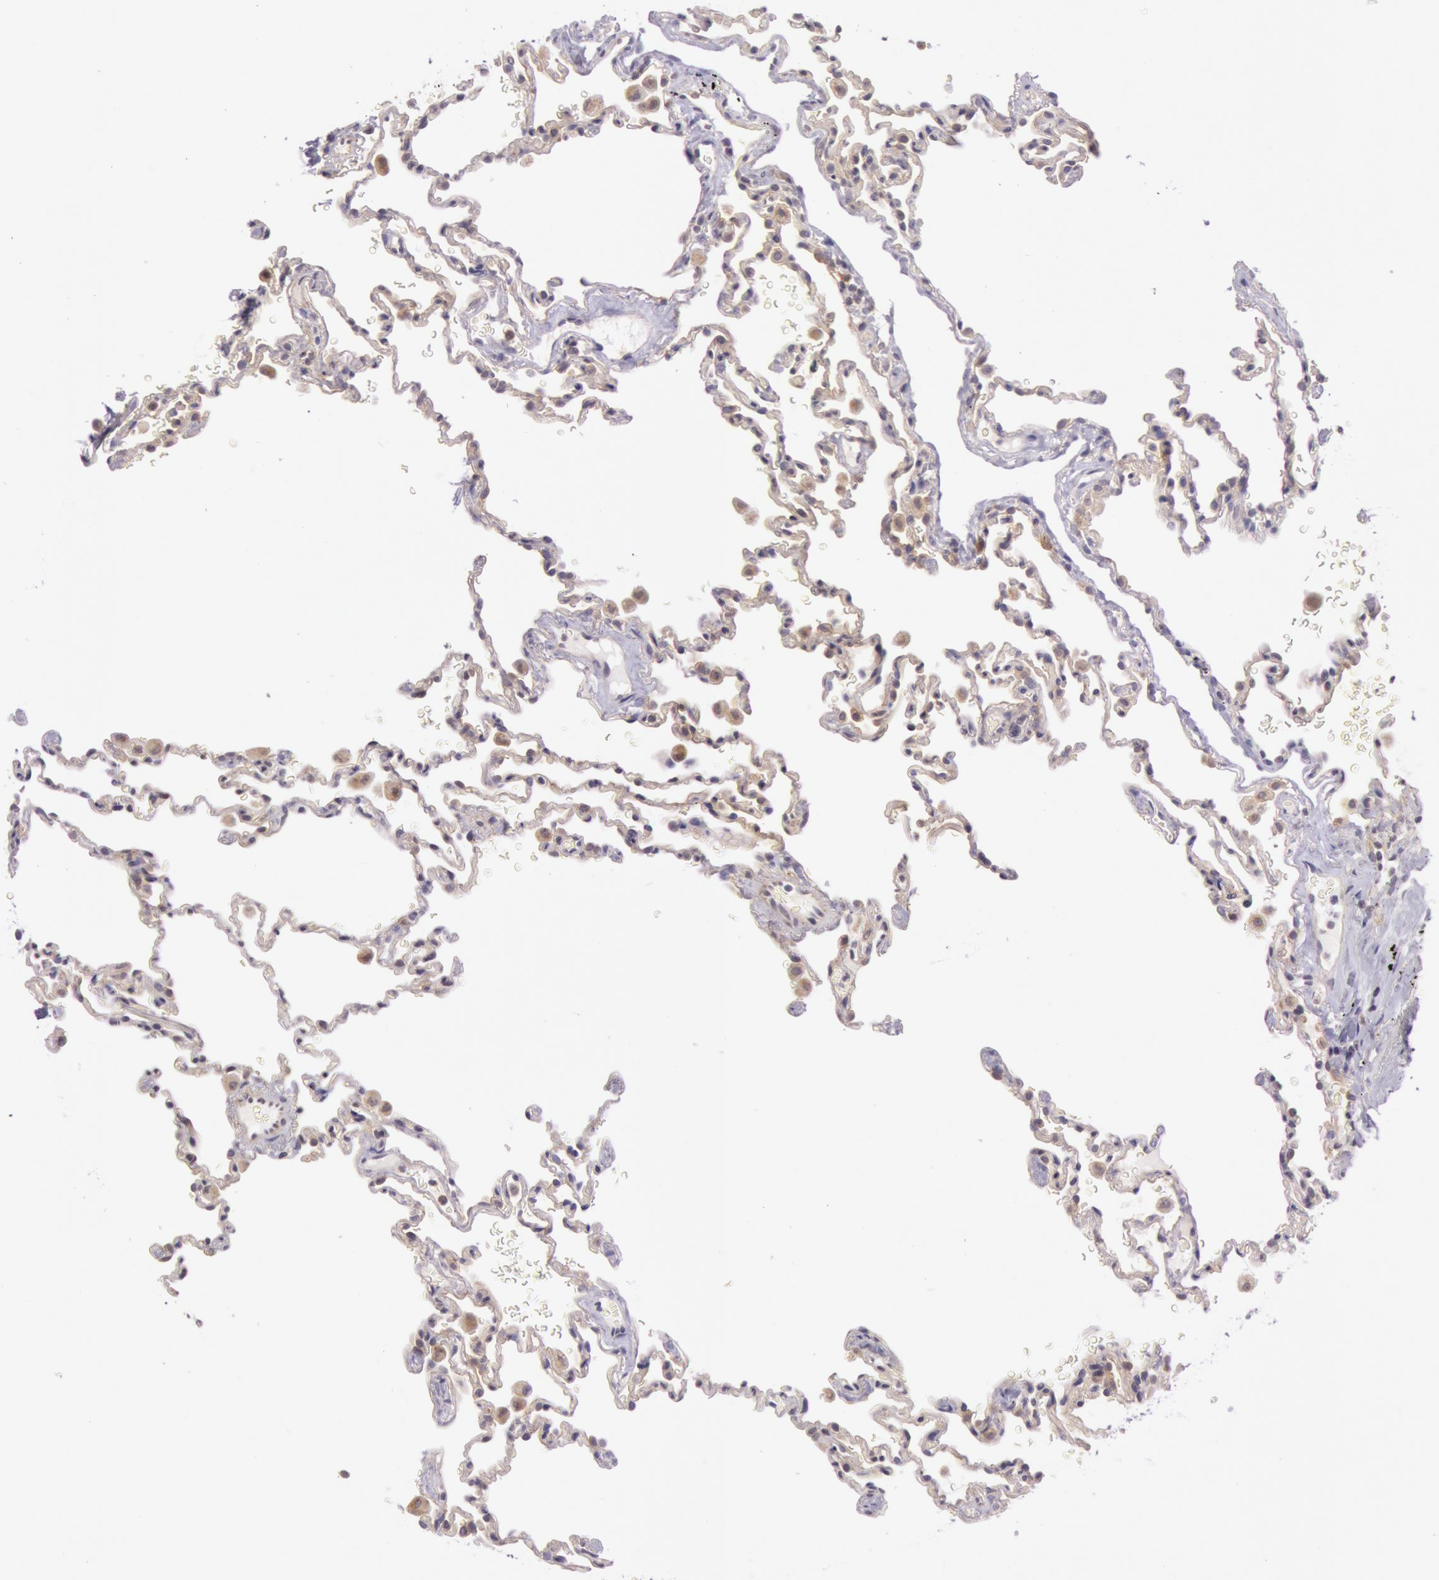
{"staining": {"intensity": "moderate", "quantity": "25%-75%", "location": "cytoplasmic/membranous"}, "tissue": "lung", "cell_type": "Alveolar cells", "image_type": "normal", "snomed": [{"axis": "morphology", "description": "Normal tissue, NOS"}, {"axis": "topography", "description": "Lung"}], "caption": "IHC image of normal lung stained for a protein (brown), which reveals medium levels of moderate cytoplasmic/membranous staining in approximately 25%-75% of alveolar cells.", "gene": "CDK16", "patient": {"sex": "male", "age": 59}}